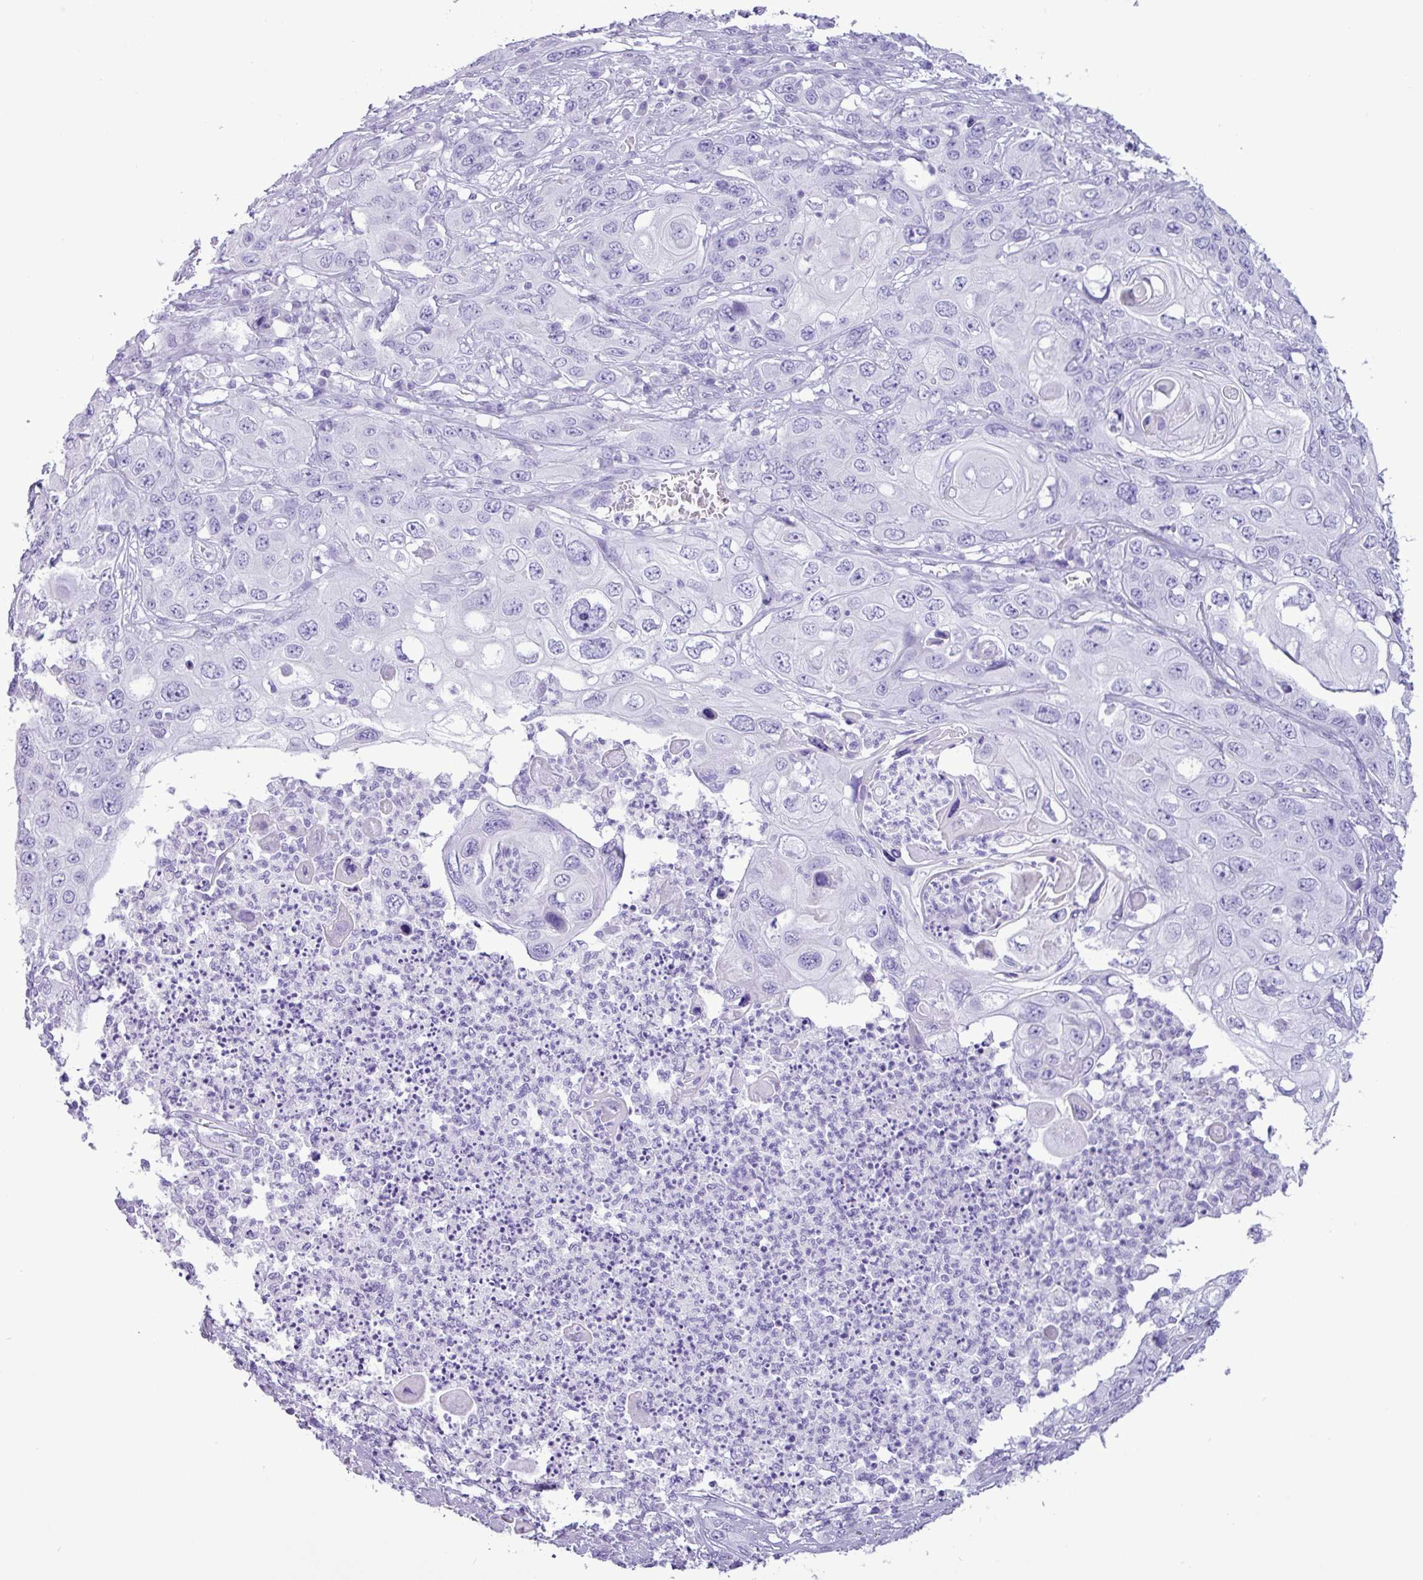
{"staining": {"intensity": "negative", "quantity": "none", "location": "none"}, "tissue": "skin cancer", "cell_type": "Tumor cells", "image_type": "cancer", "snomed": [{"axis": "morphology", "description": "Squamous cell carcinoma, NOS"}, {"axis": "topography", "description": "Skin"}], "caption": "Immunohistochemistry (IHC) micrograph of neoplastic tissue: human squamous cell carcinoma (skin) stained with DAB exhibits no significant protein expression in tumor cells.", "gene": "CKMT2", "patient": {"sex": "male", "age": 55}}